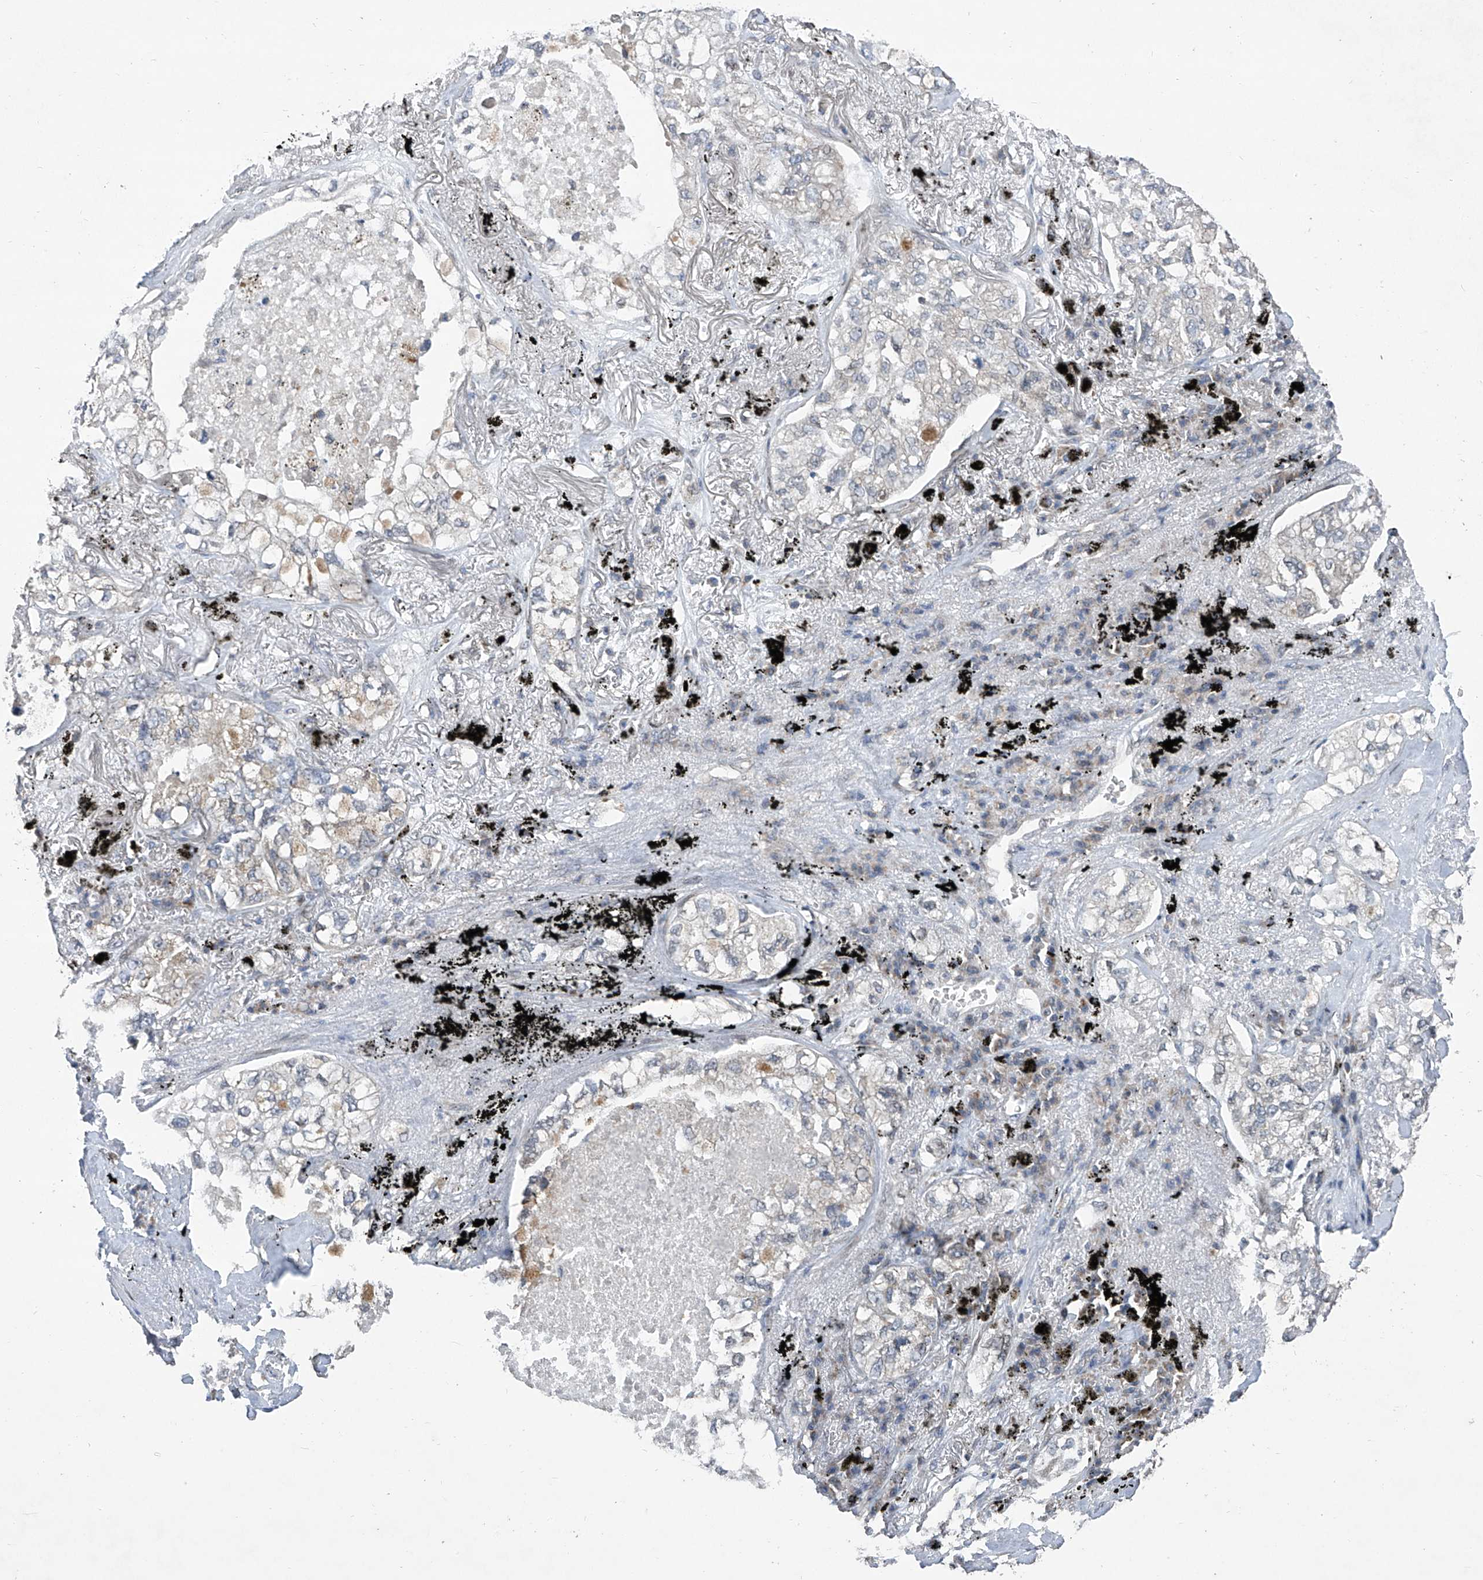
{"staining": {"intensity": "negative", "quantity": "none", "location": "none"}, "tissue": "lung cancer", "cell_type": "Tumor cells", "image_type": "cancer", "snomed": [{"axis": "morphology", "description": "Adenocarcinoma, NOS"}, {"axis": "topography", "description": "Lung"}], "caption": "IHC image of lung adenocarcinoma stained for a protein (brown), which shows no staining in tumor cells.", "gene": "BCKDHB", "patient": {"sex": "male", "age": 65}}